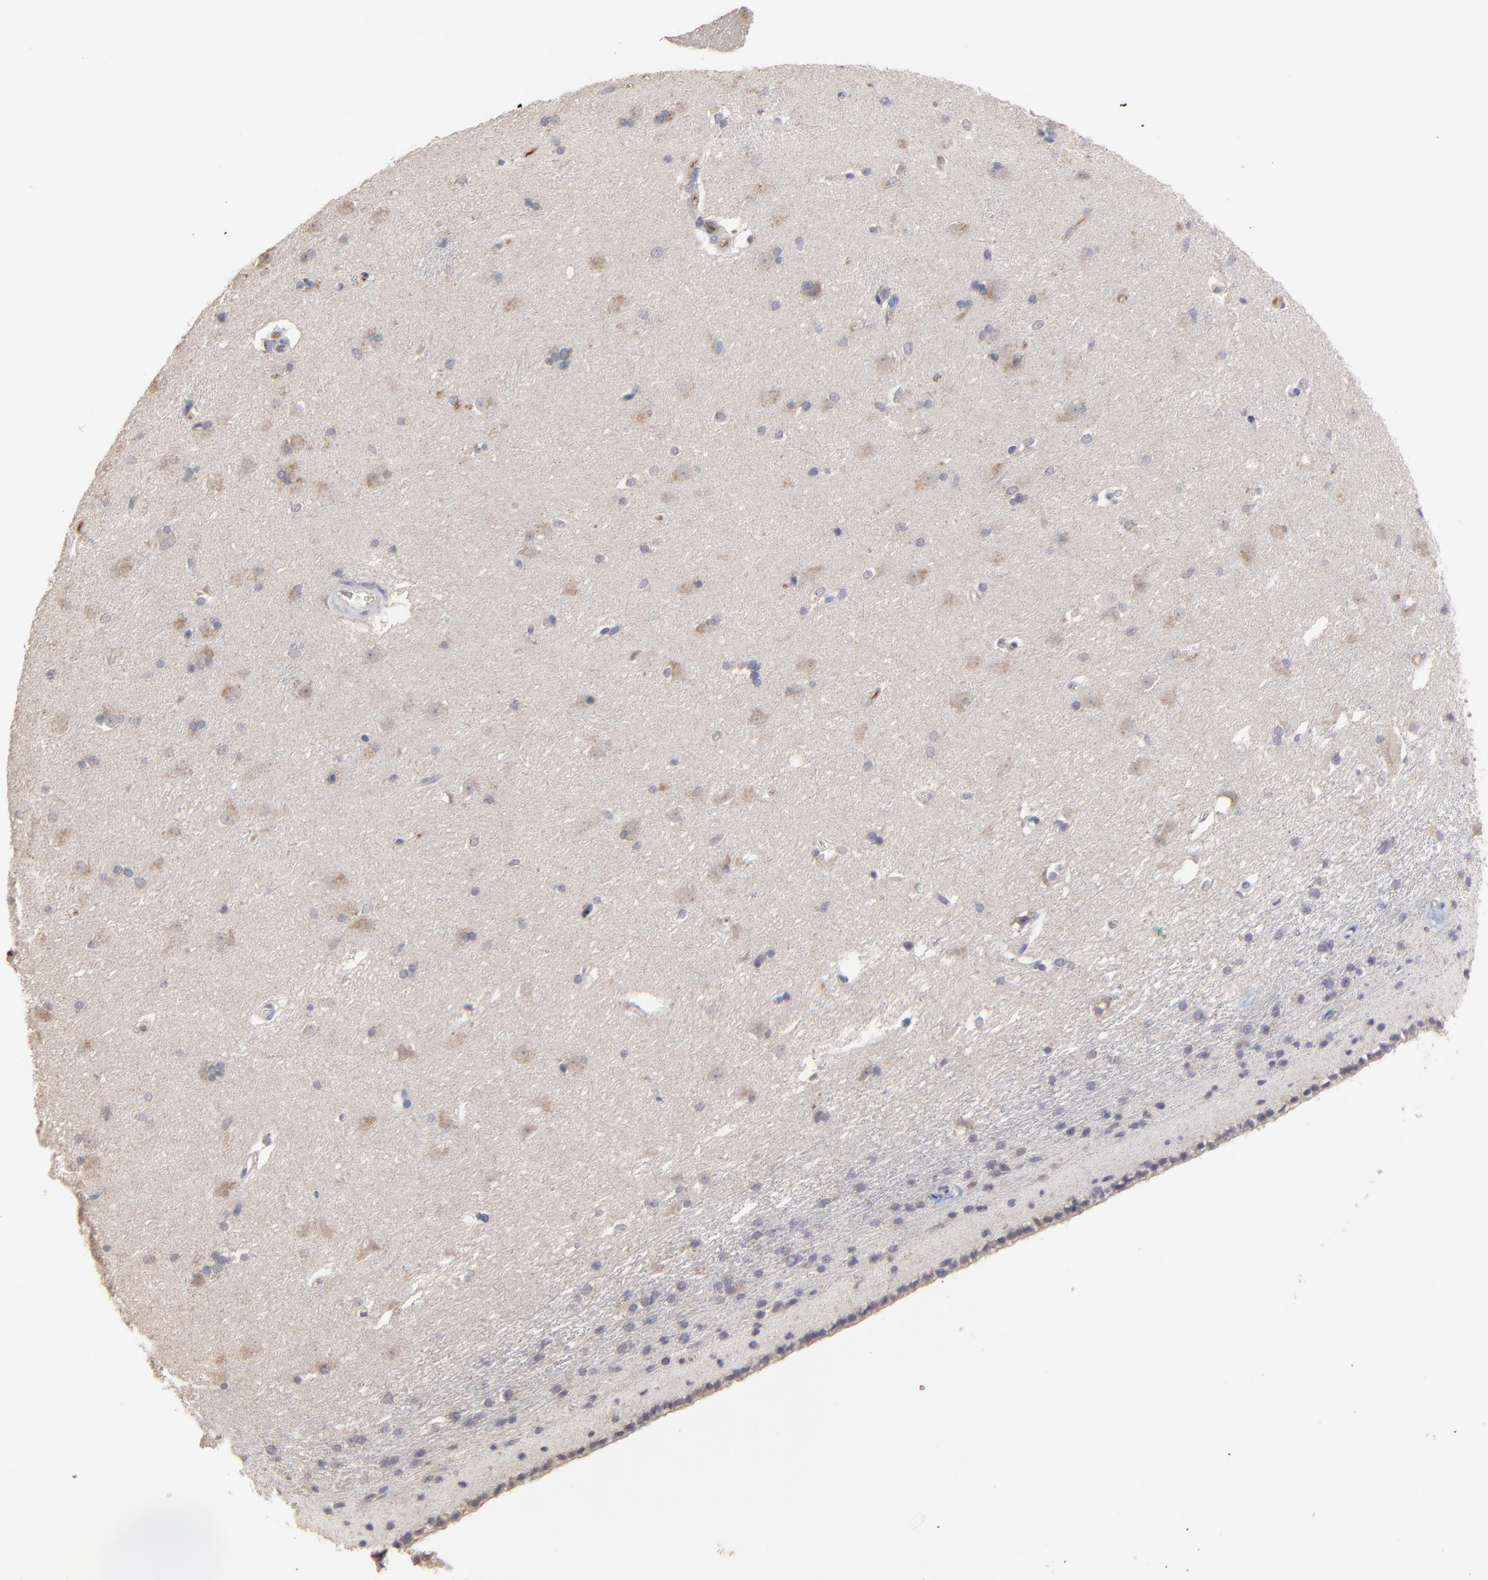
{"staining": {"intensity": "negative", "quantity": "none", "location": "none"}, "tissue": "caudate", "cell_type": "Glial cells", "image_type": "normal", "snomed": [{"axis": "morphology", "description": "Normal tissue, NOS"}, {"axis": "topography", "description": "Lateral ventricle wall"}], "caption": "This photomicrograph is of unremarkable caudate stained with immunohistochemistry to label a protein in brown with the nuclei are counter-stained blue. There is no expression in glial cells. Brightfield microscopy of IHC stained with DAB (3,3'-diaminobenzidine) (brown) and hematoxylin (blue), captured at high magnification.", "gene": "VPREB3", "patient": {"sex": "female", "age": 19}}